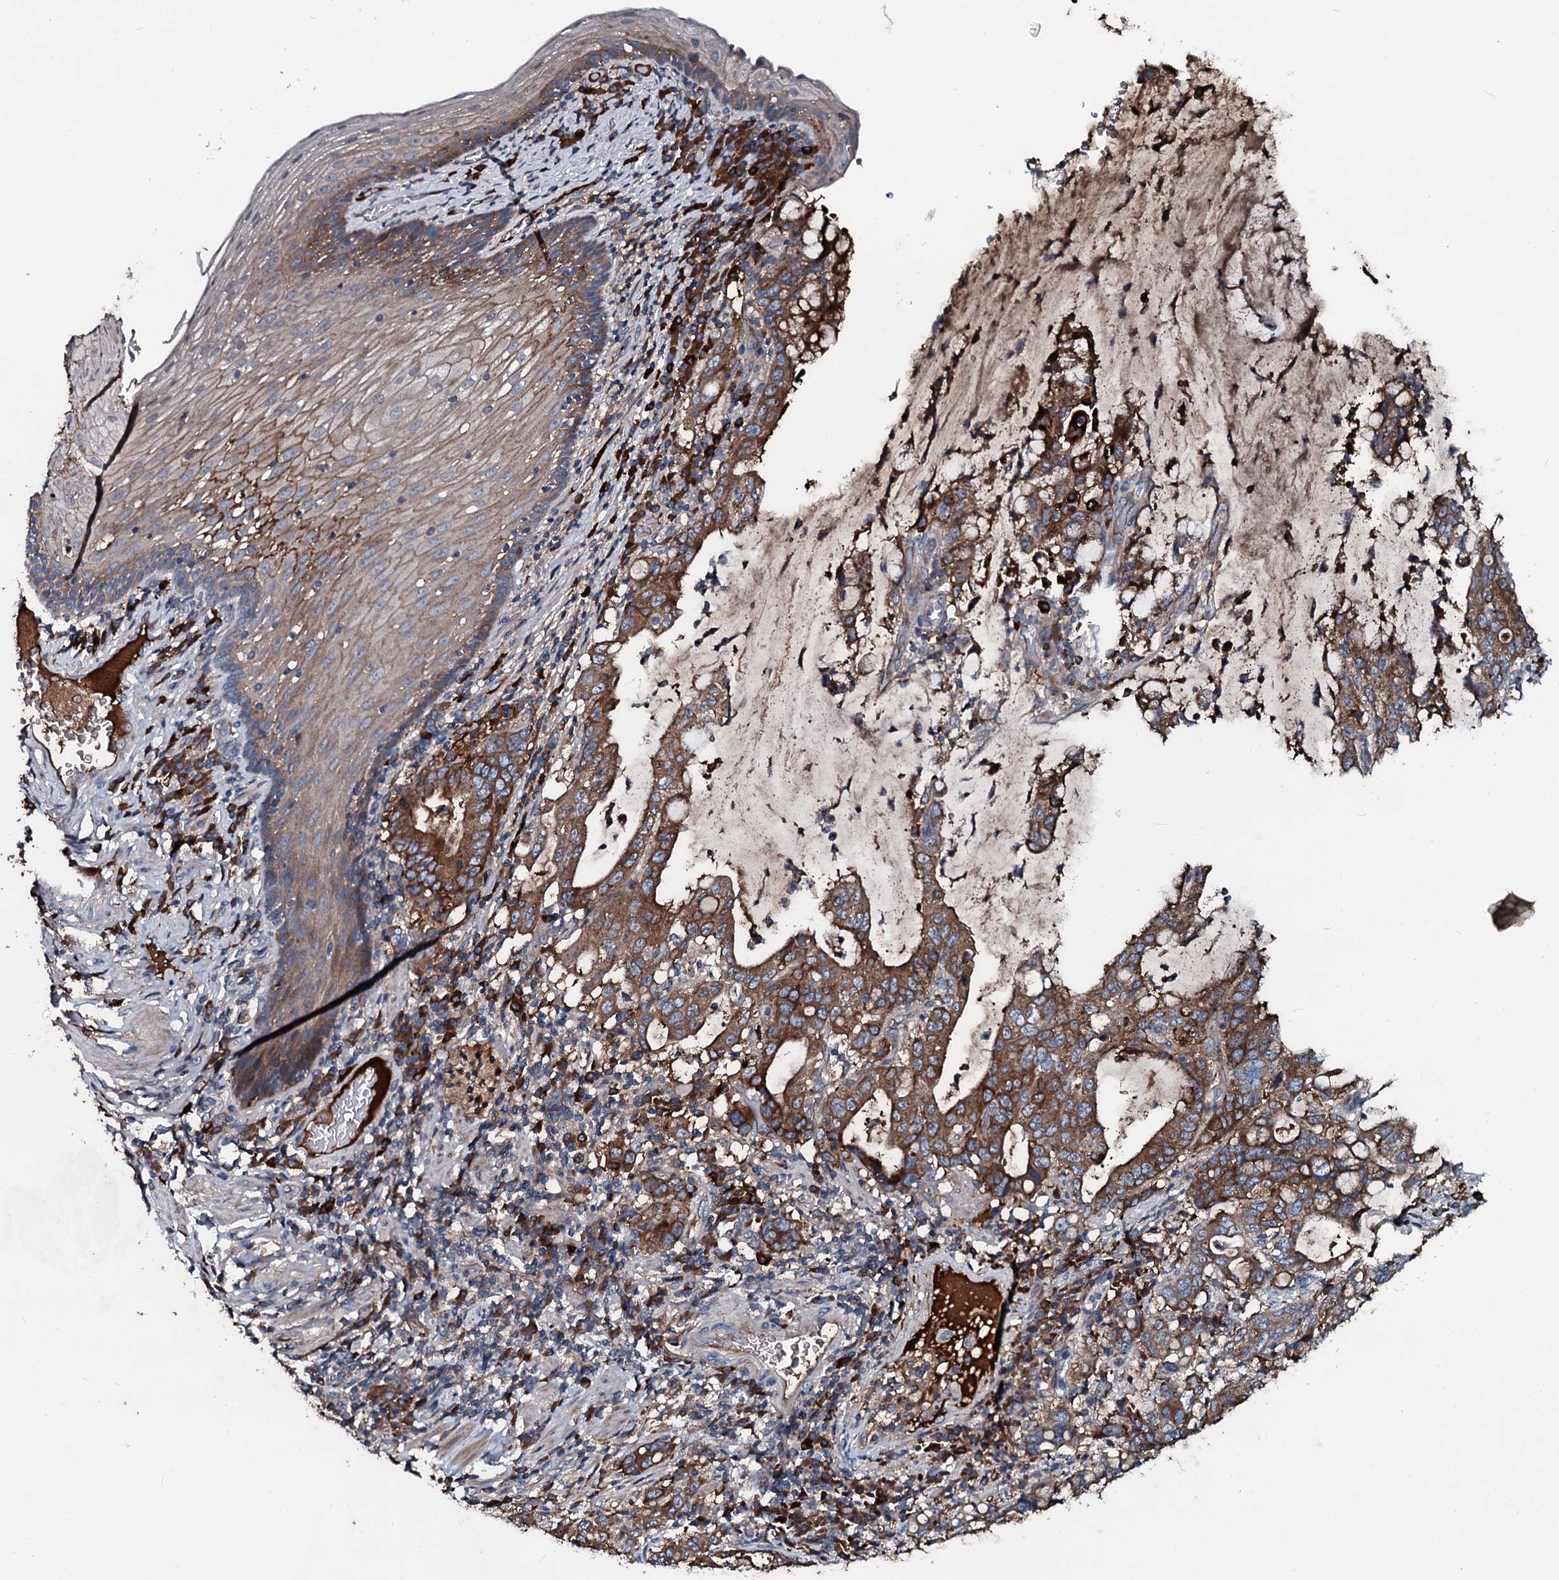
{"staining": {"intensity": "moderate", "quantity": ">75%", "location": "cytoplasmic/membranous"}, "tissue": "stomach cancer", "cell_type": "Tumor cells", "image_type": "cancer", "snomed": [{"axis": "morphology", "description": "Normal tissue, NOS"}, {"axis": "morphology", "description": "Adenocarcinoma, NOS"}, {"axis": "topography", "description": "Esophagus"}, {"axis": "topography", "description": "Stomach, upper"}, {"axis": "topography", "description": "Peripheral nerve tissue"}], "caption": "Immunohistochemistry of human stomach cancer (adenocarcinoma) shows medium levels of moderate cytoplasmic/membranous positivity in approximately >75% of tumor cells. The protein of interest is shown in brown color, while the nuclei are stained blue.", "gene": "AARS1", "patient": {"sex": "male", "age": 62}}